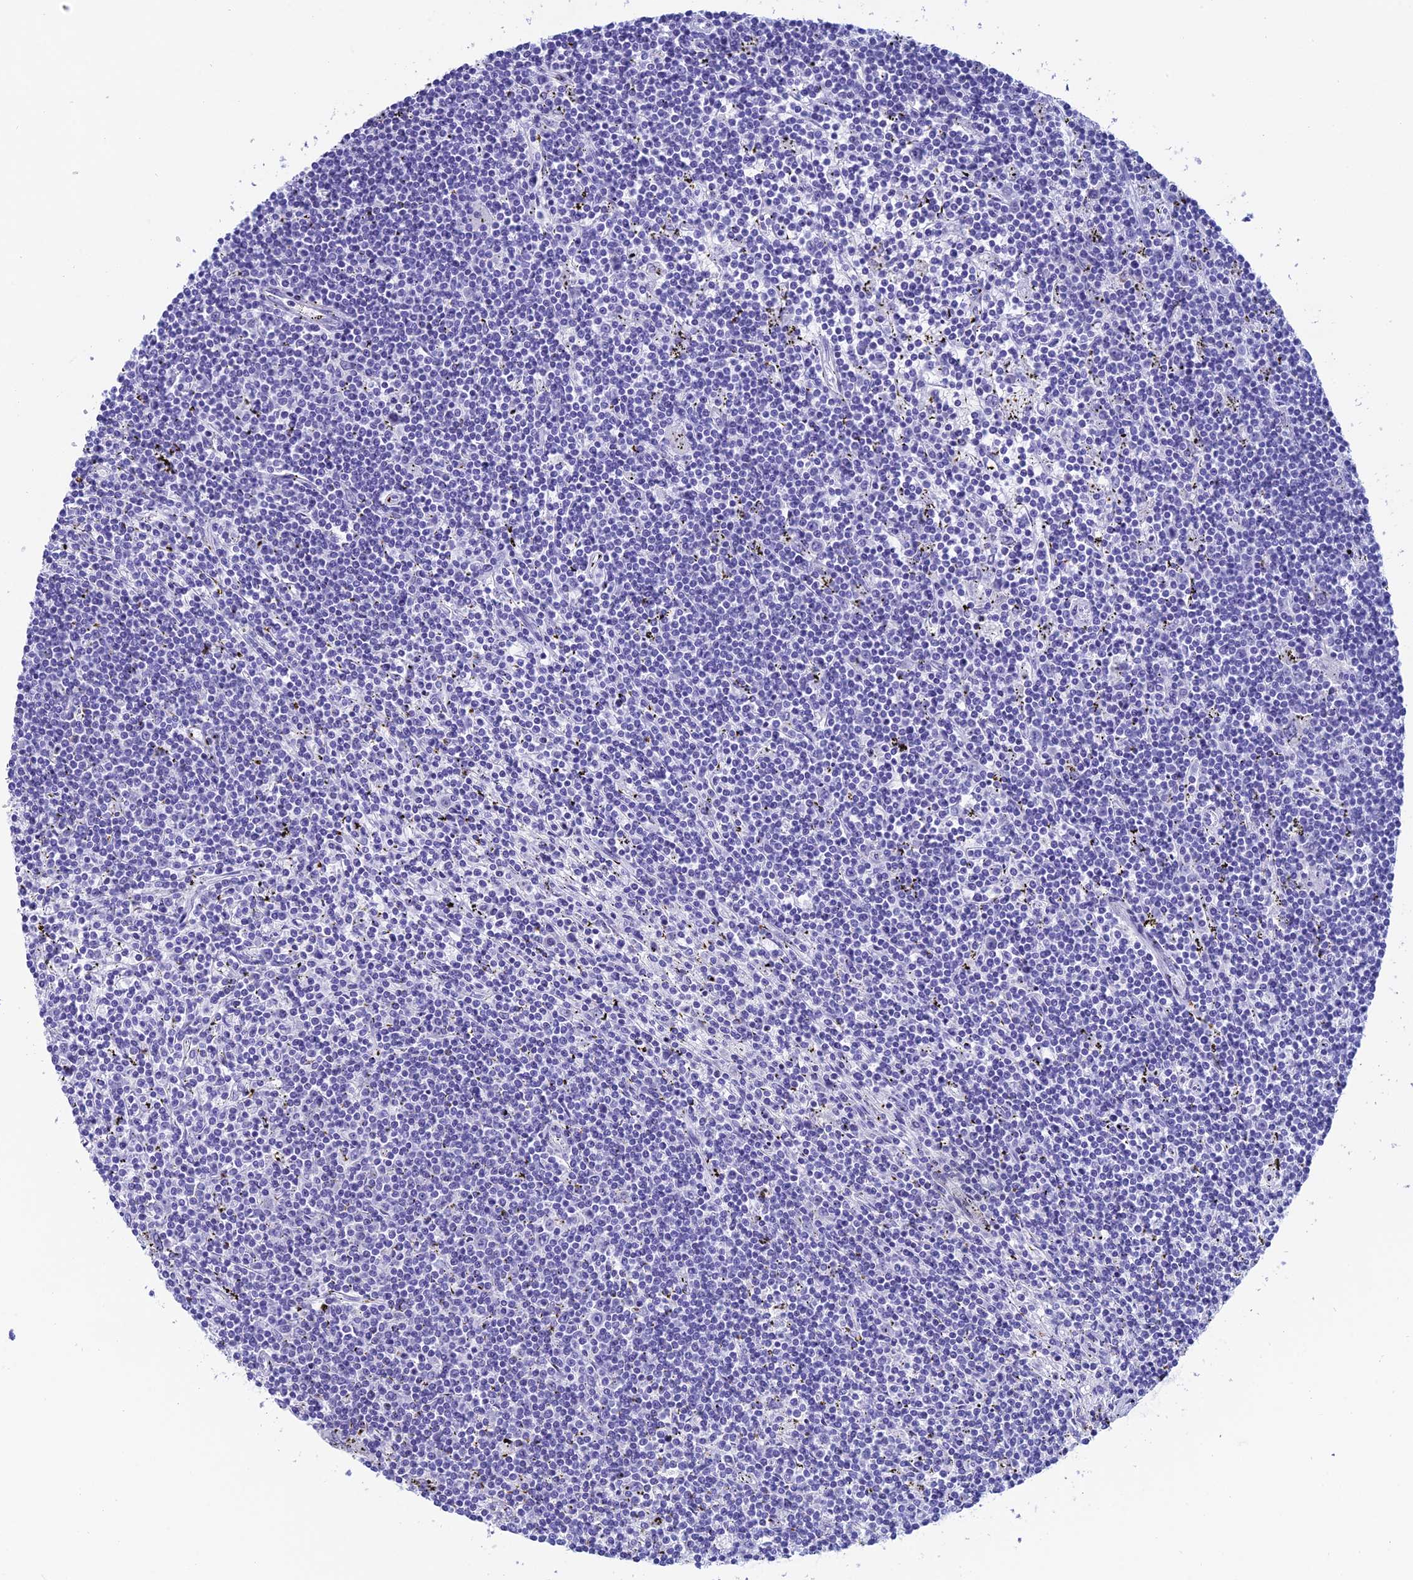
{"staining": {"intensity": "negative", "quantity": "none", "location": "none"}, "tissue": "lymphoma", "cell_type": "Tumor cells", "image_type": "cancer", "snomed": [{"axis": "morphology", "description": "Malignant lymphoma, non-Hodgkin's type, Low grade"}, {"axis": "topography", "description": "Spleen"}], "caption": "IHC image of neoplastic tissue: lymphoma stained with DAB shows no significant protein positivity in tumor cells.", "gene": "REEP4", "patient": {"sex": "male", "age": 76}}